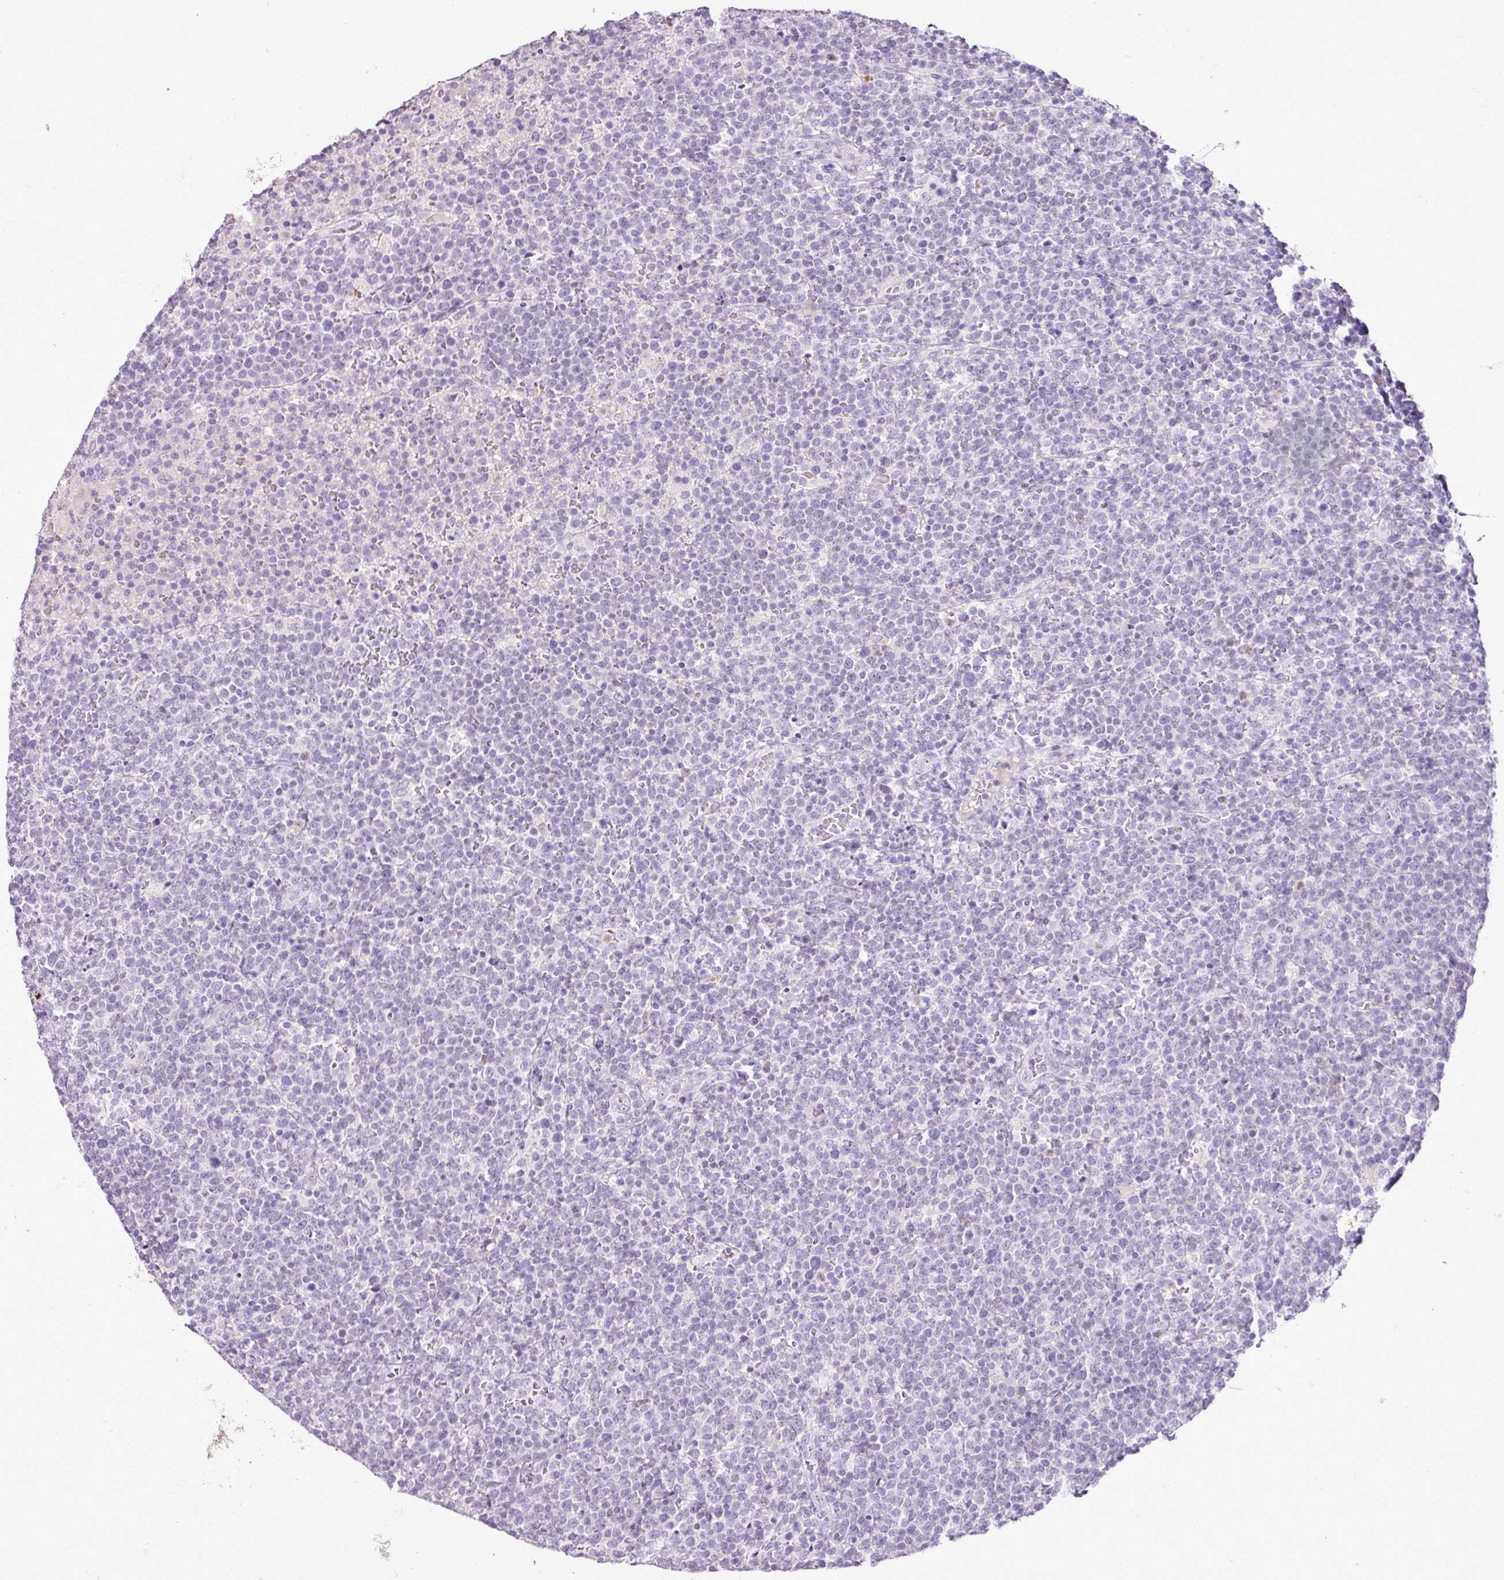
{"staining": {"intensity": "negative", "quantity": "none", "location": "none"}, "tissue": "lymphoma", "cell_type": "Tumor cells", "image_type": "cancer", "snomed": [{"axis": "morphology", "description": "Malignant lymphoma, non-Hodgkin's type, High grade"}, {"axis": "topography", "description": "Lymph node"}], "caption": "An image of malignant lymphoma, non-Hodgkin's type (high-grade) stained for a protein reveals no brown staining in tumor cells.", "gene": "ESR1", "patient": {"sex": "male", "age": 61}}